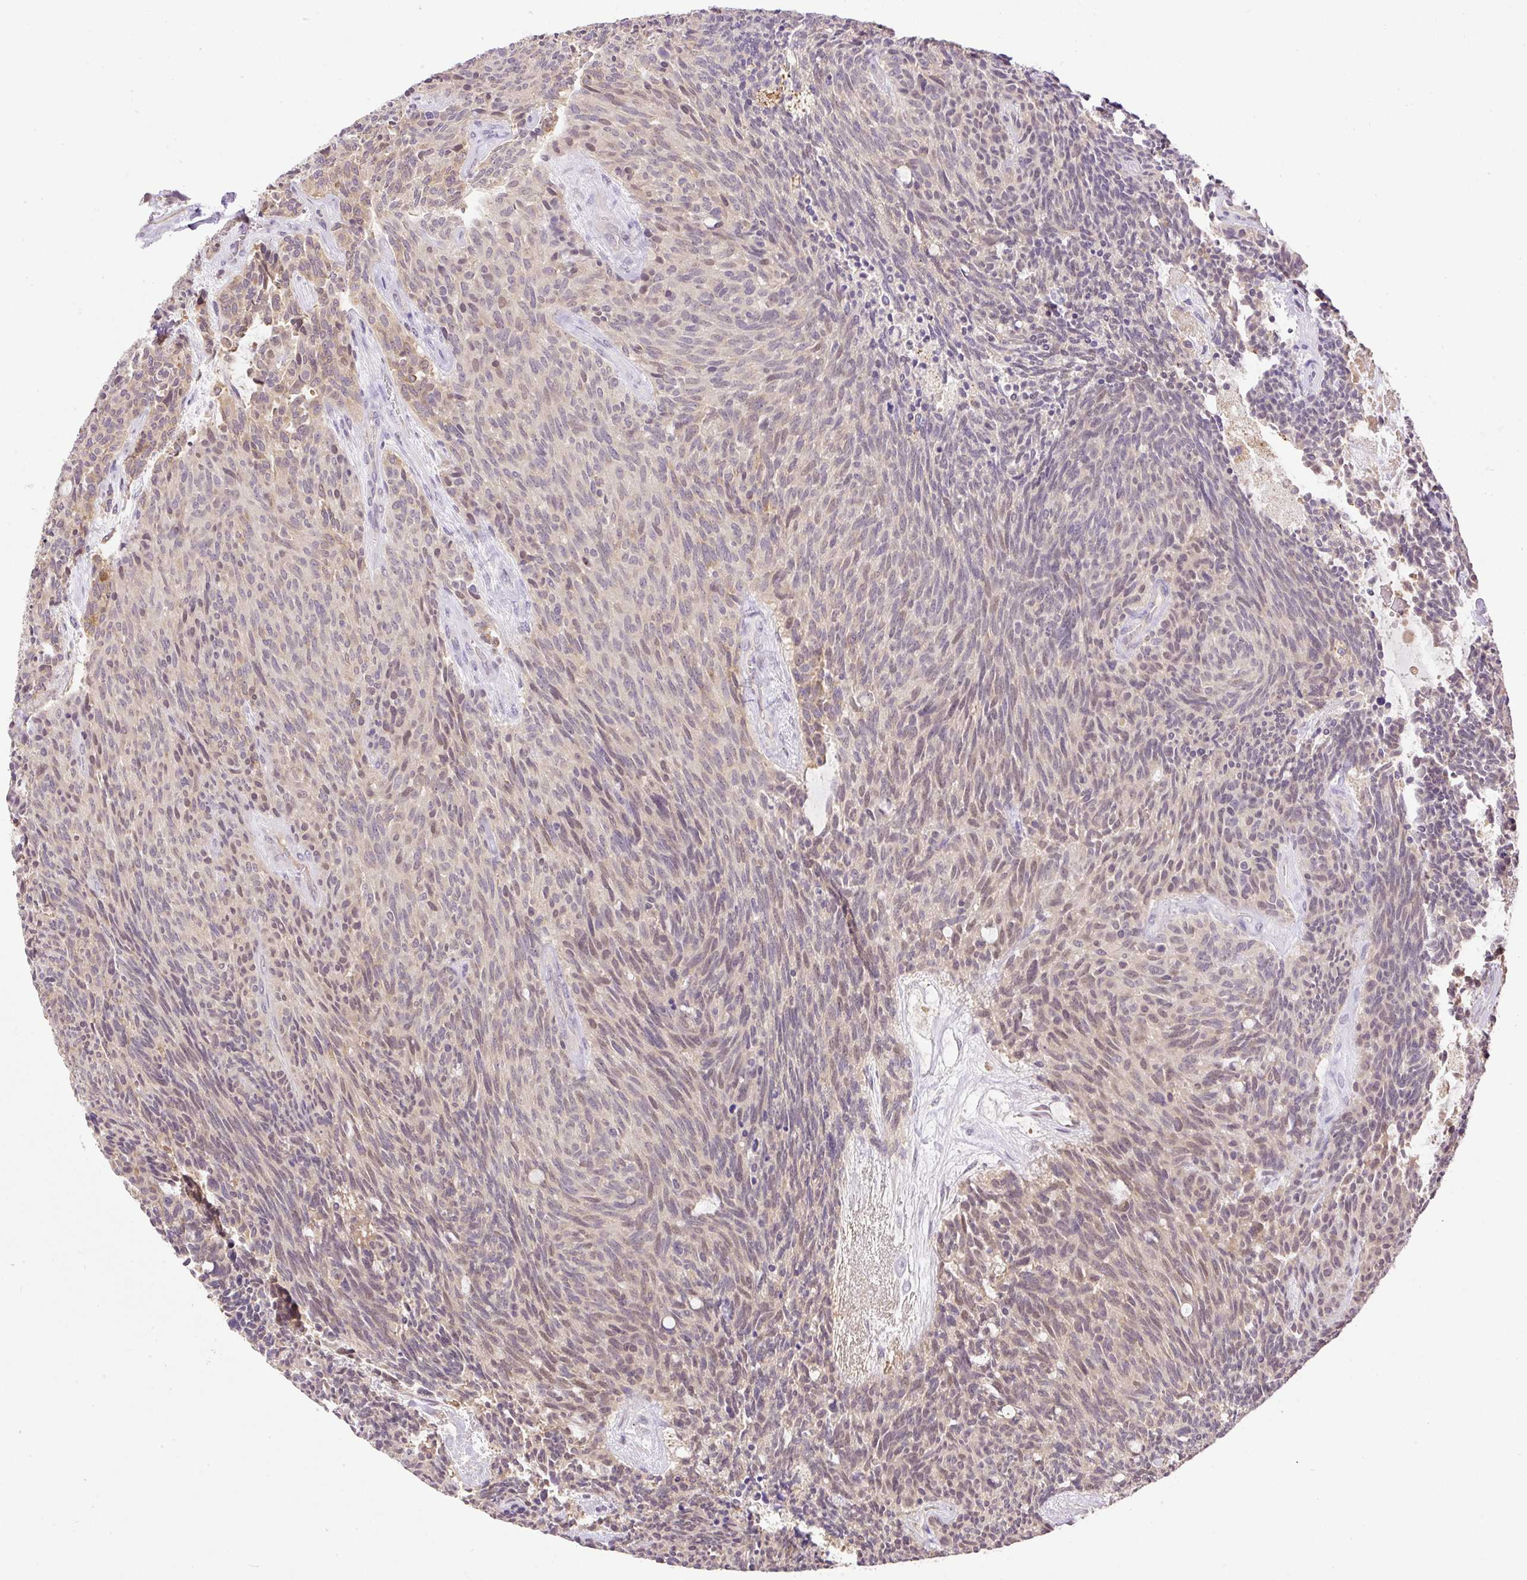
{"staining": {"intensity": "weak", "quantity": "25%-75%", "location": "cytoplasmic/membranous"}, "tissue": "carcinoid", "cell_type": "Tumor cells", "image_type": "cancer", "snomed": [{"axis": "morphology", "description": "Carcinoid, malignant, NOS"}, {"axis": "topography", "description": "Pancreas"}], "caption": "Immunohistochemical staining of human carcinoid (malignant) displays low levels of weak cytoplasmic/membranous protein expression in about 25%-75% of tumor cells. Nuclei are stained in blue.", "gene": "HABP4", "patient": {"sex": "female", "age": 54}}